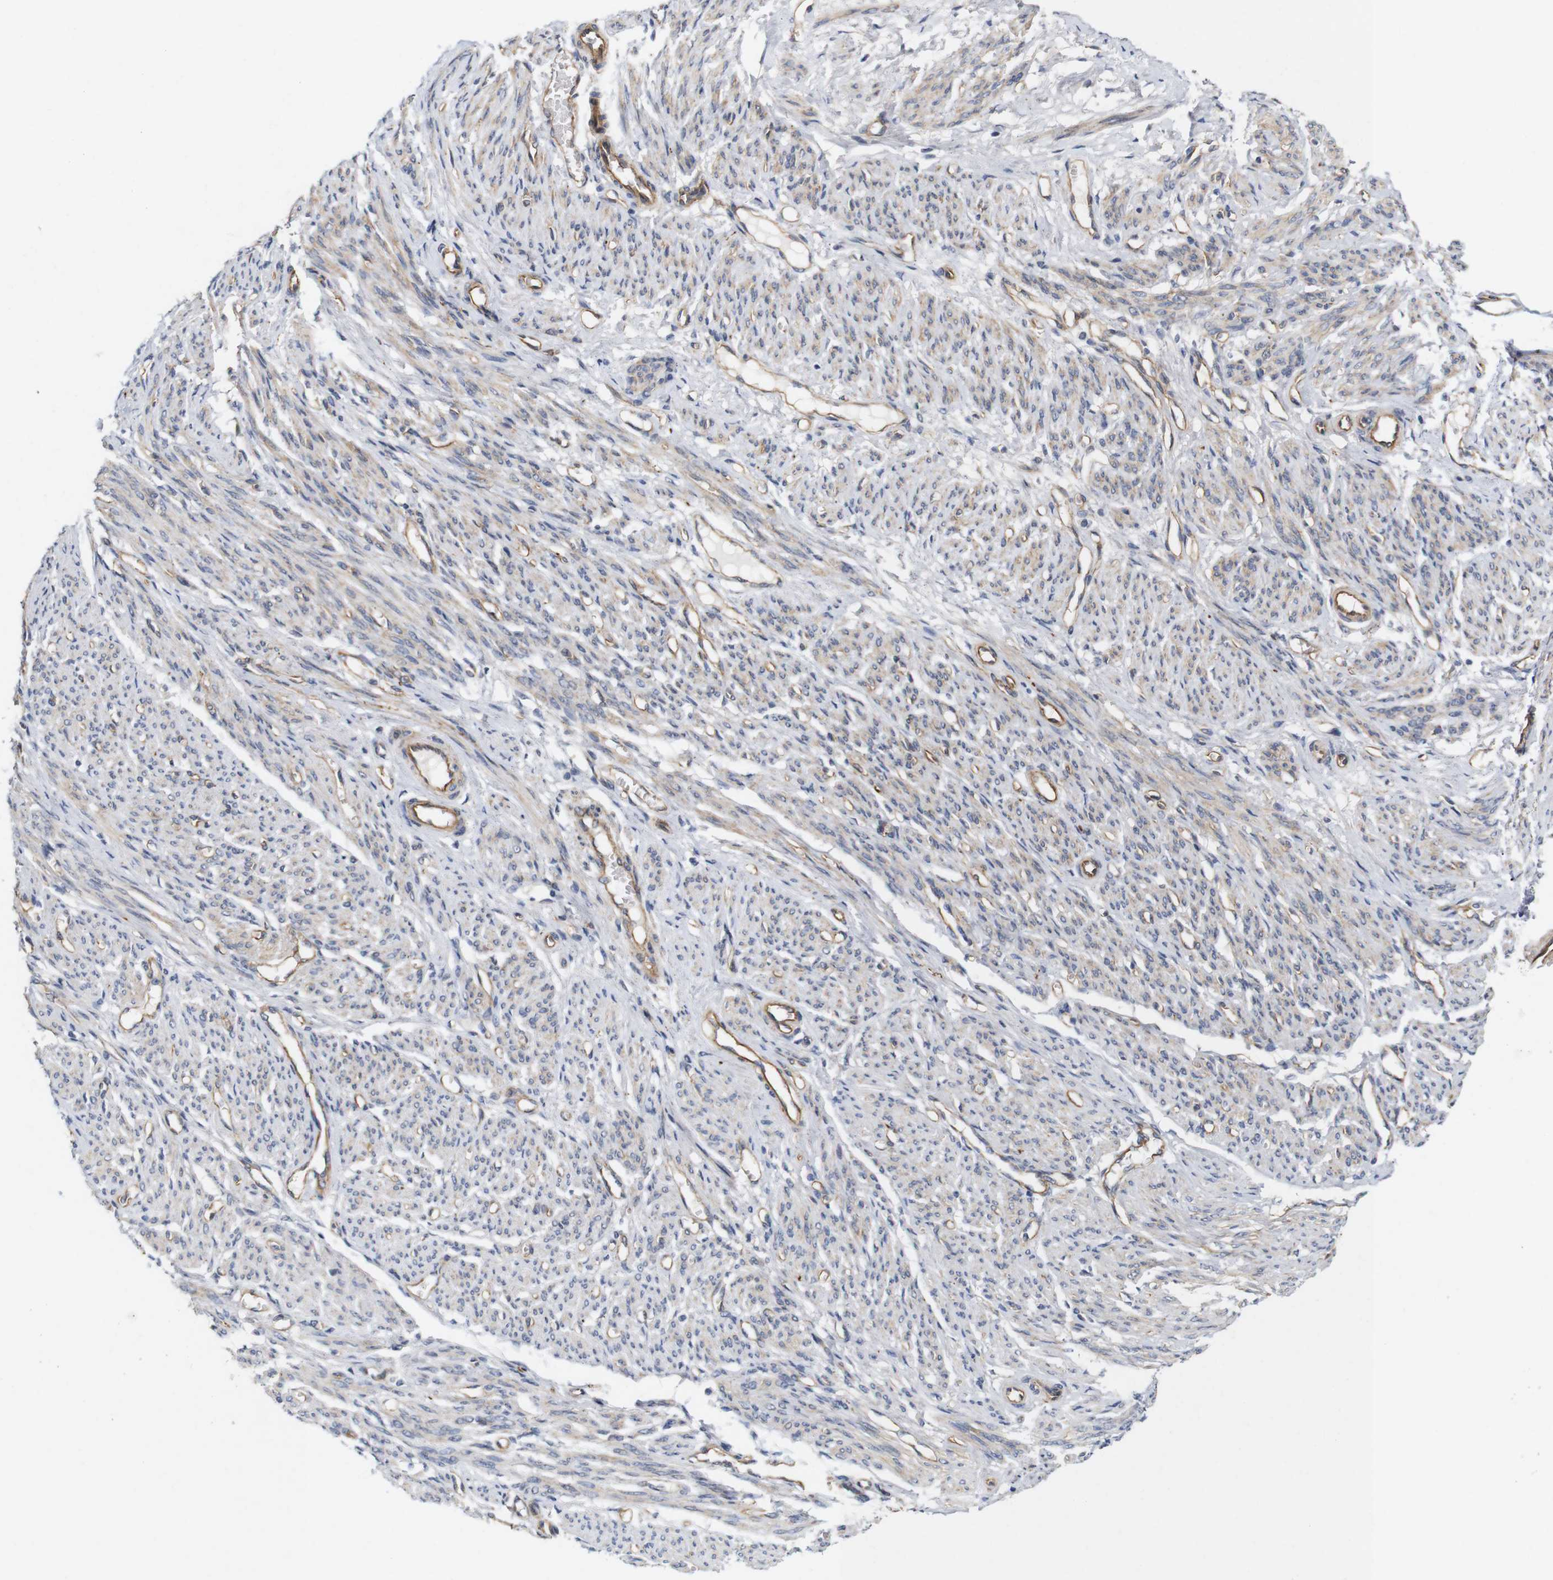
{"staining": {"intensity": "weak", "quantity": ">75%", "location": "cytoplasmic/membranous"}, "tissue": "smooth muscle", "cell_type": "Smooth muscle cells", "image_type": "normal", "snomed": [{"axis": "morphology", "description": "Normal tissue, NOS"}, {"axis": "topography", "description": "Smooth muscle"}], "caption": "Protein expression by immunohistochemistry (IHC) shows weak cytoplasmic/membranous staining in about >75% of smooth muscle cells in unremarkable smooth muscle.", "gene": "CYB561", "patient": {"sex": "female", "age": 65}}